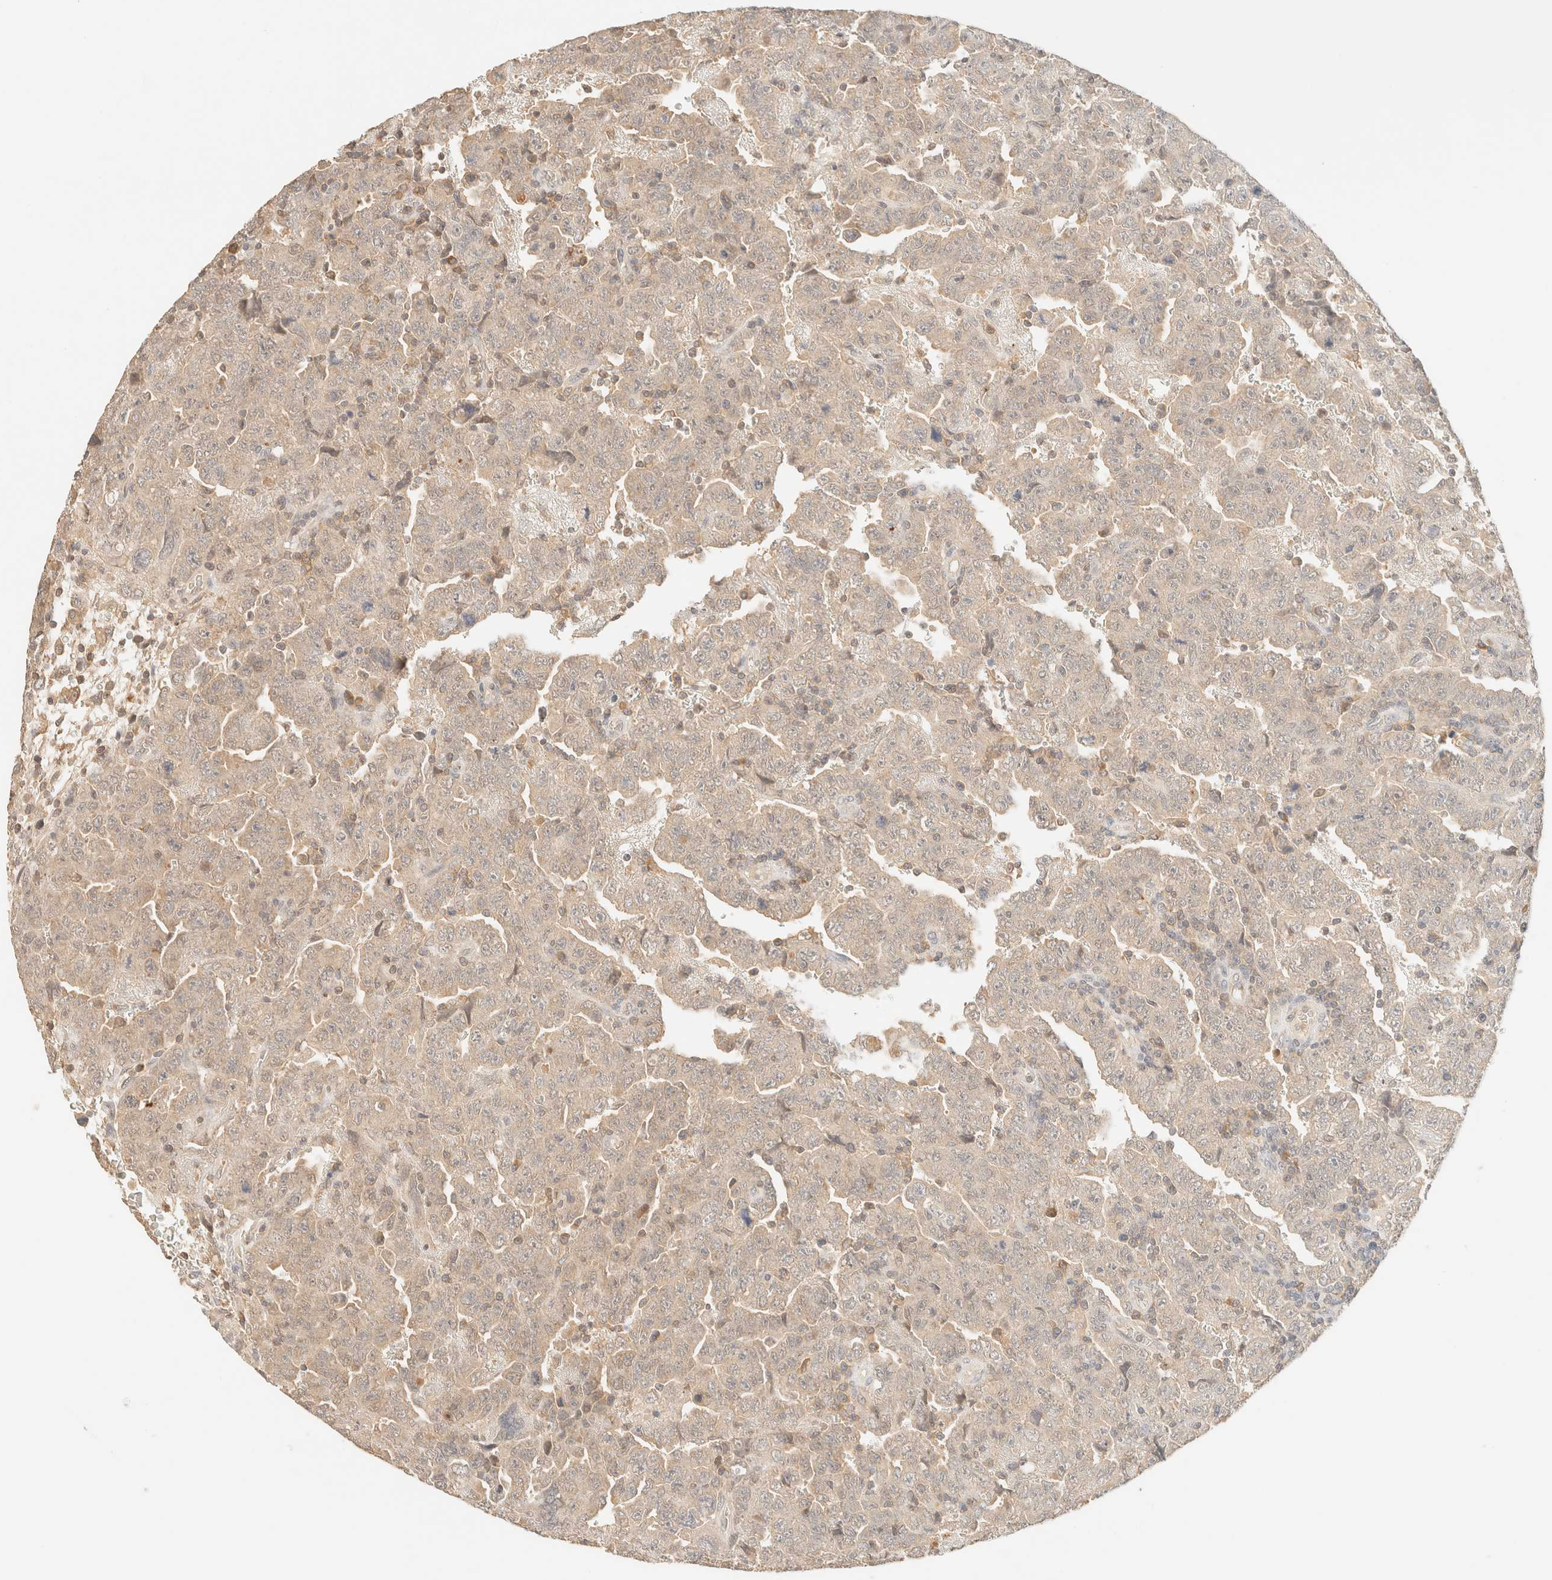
{"staining": {"intensity": "weak", "quantity": "<25%", "location": "cytoplasmic/membranous"}, "tissue": "testis cancer", "cell_type": "Tumor cells", "image_type": "cancer", "snomed": [{"axis": "morphology", "description": "Carcinoma, Embryonal, NOS"}, {"axis": "topography", "description": "Testis"}], "caption": "High power microscopy photomicrograph of an immunohistochemistry (IHC) micrograph of testis embryonal carcinoma, revealing no significant staining in tumor cells.", "gene": "TIMD4", "patient": {"sex": "male", "age": 28}}